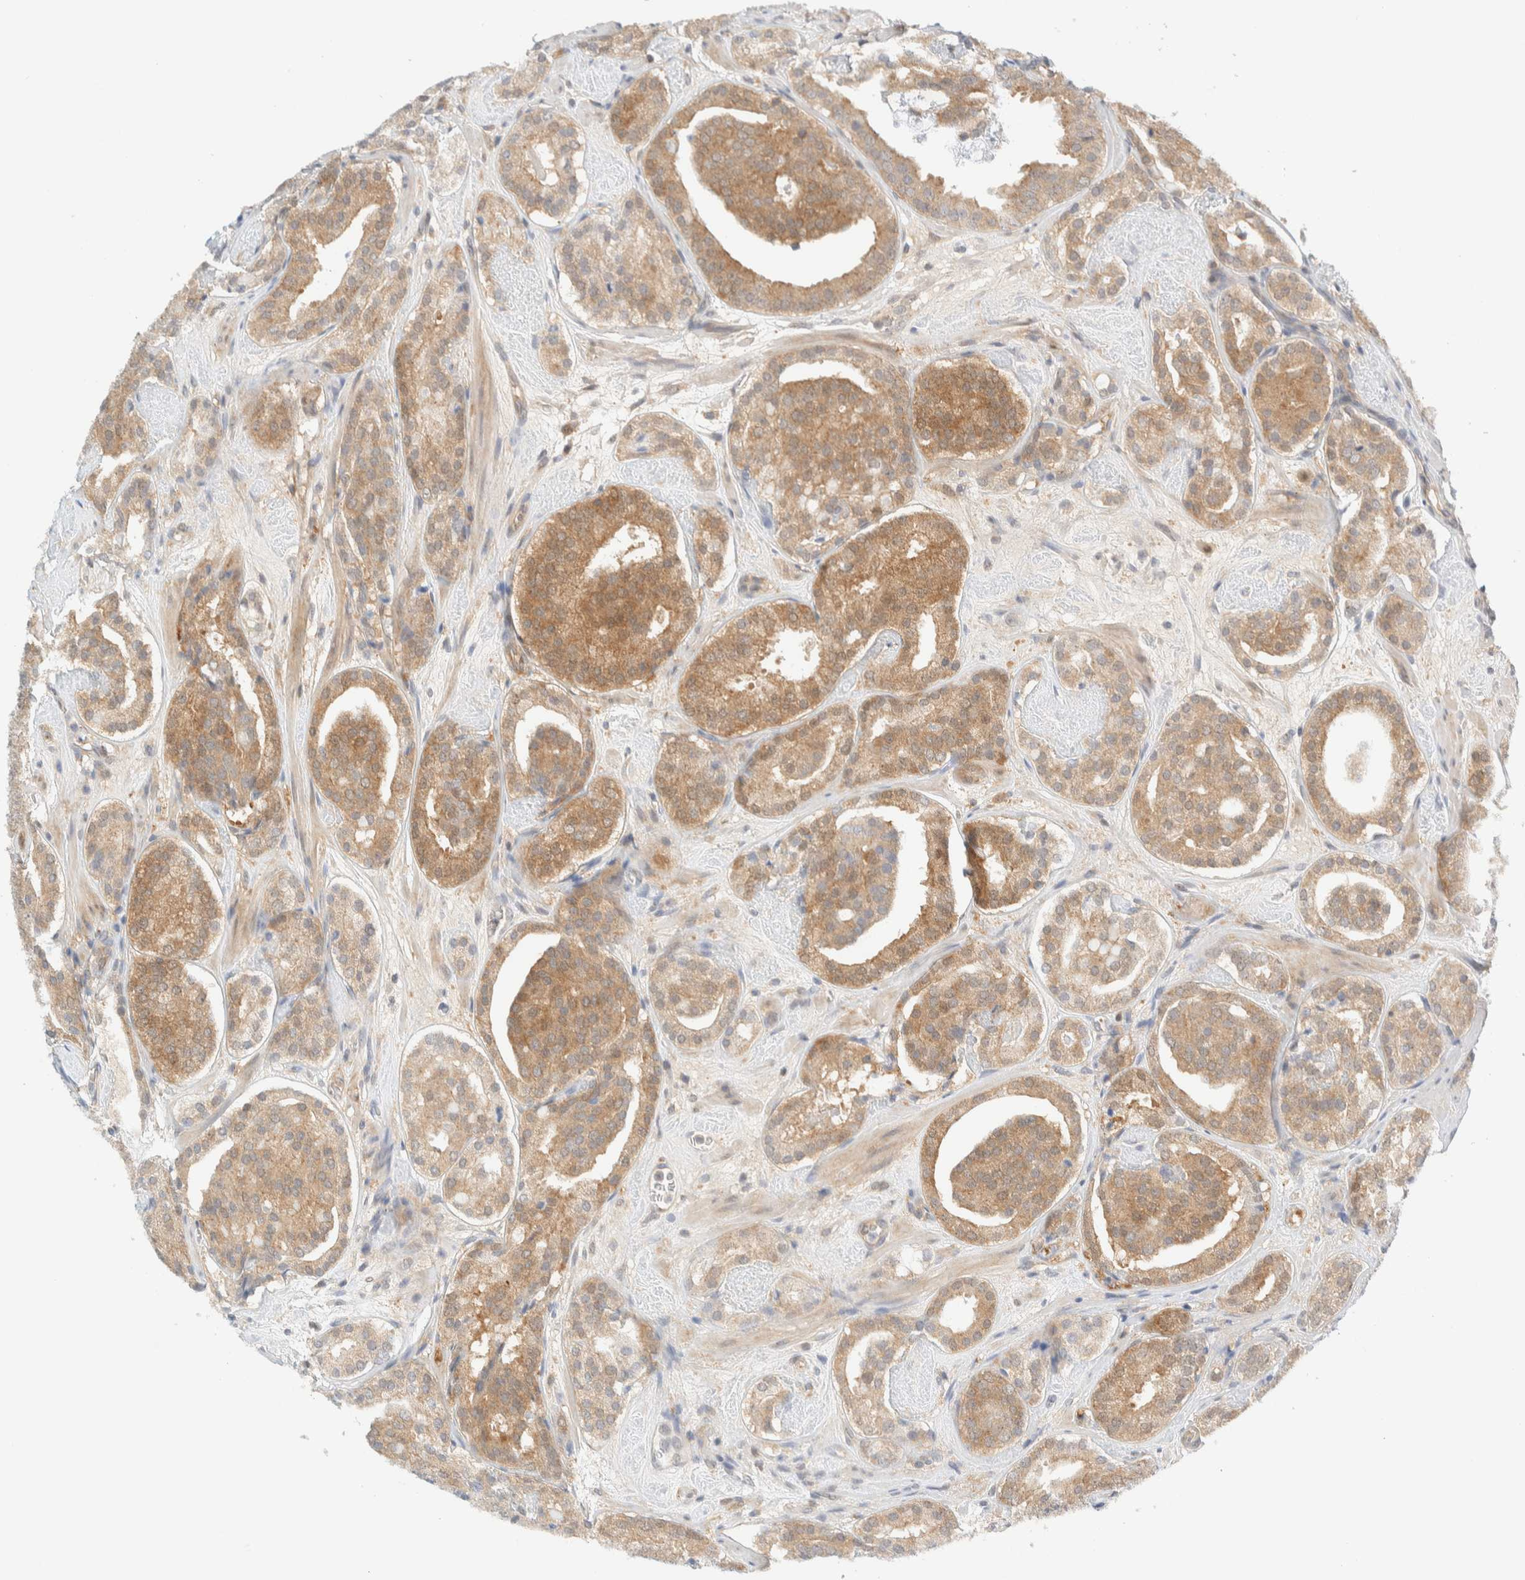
{"staining": {"intensity": "moderate", "quantity": ">75%", "location": "cytoplasmic/membranous"}, "tissue": "prostate cancer", "cell_type": "Tumor cells", "image_type": "cancer", "snomed": [{"axis": "morphology", "description": "Adenocarcinoma, Low grade"}, {"axis": "topography", "description": "Prostate"}], "caption": "Immunohistochemistry histopathology image of human prostate cancer stained for a protein (brown), which exhibits medium levels of moderate cytoplasmic/membranous staining in approximately >75% of tumor cells.", "gene": "PCYT2", "patient": {"sex": "male", "age": 69}}